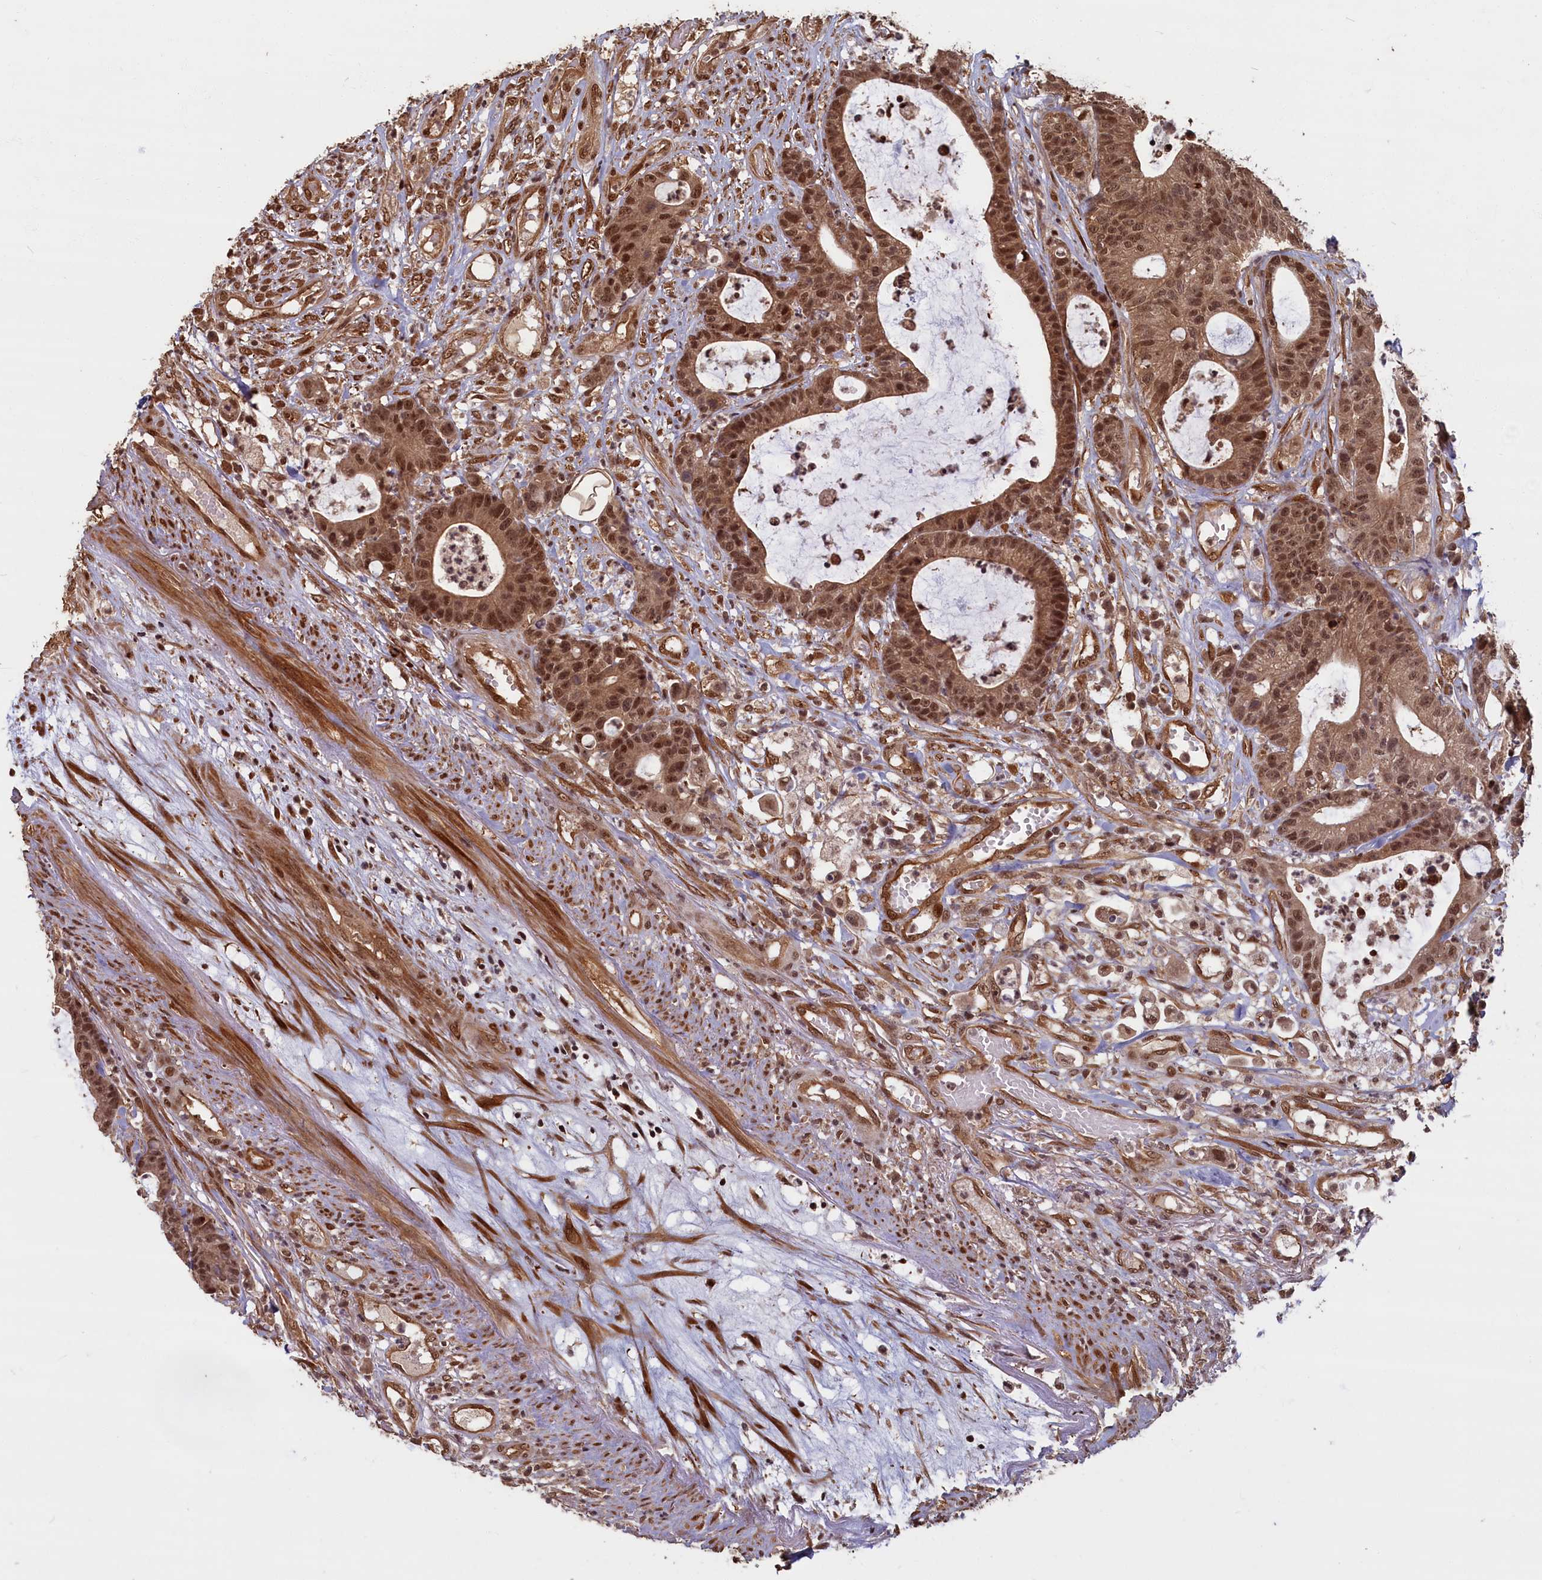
{"staining": {"intensity": "moderate", "quantity": ">75%", "location": "cytoplasmic/membranous,nuclear"}, "tissue": "colorectal cancer", "cell_type": "Tumor cells", "image_type": "cancer", "snomed": [{"axis": "morphology", "description": "Adenocarcinoma, NOS"}, {"axis": "topography", "description": "Colon"}], "caption": "Immunohistochemical staining of human colorectal cancer (adenocarcinoma) shows moderate cytoplasmic/membranous and nuclear protein positivity in approximately >75% of tumor cells. The protein is shown in brown color, while the nuclei are stained blue.", "gene": "HIF3A", "patient": {"sex": "female", "age": 84}}